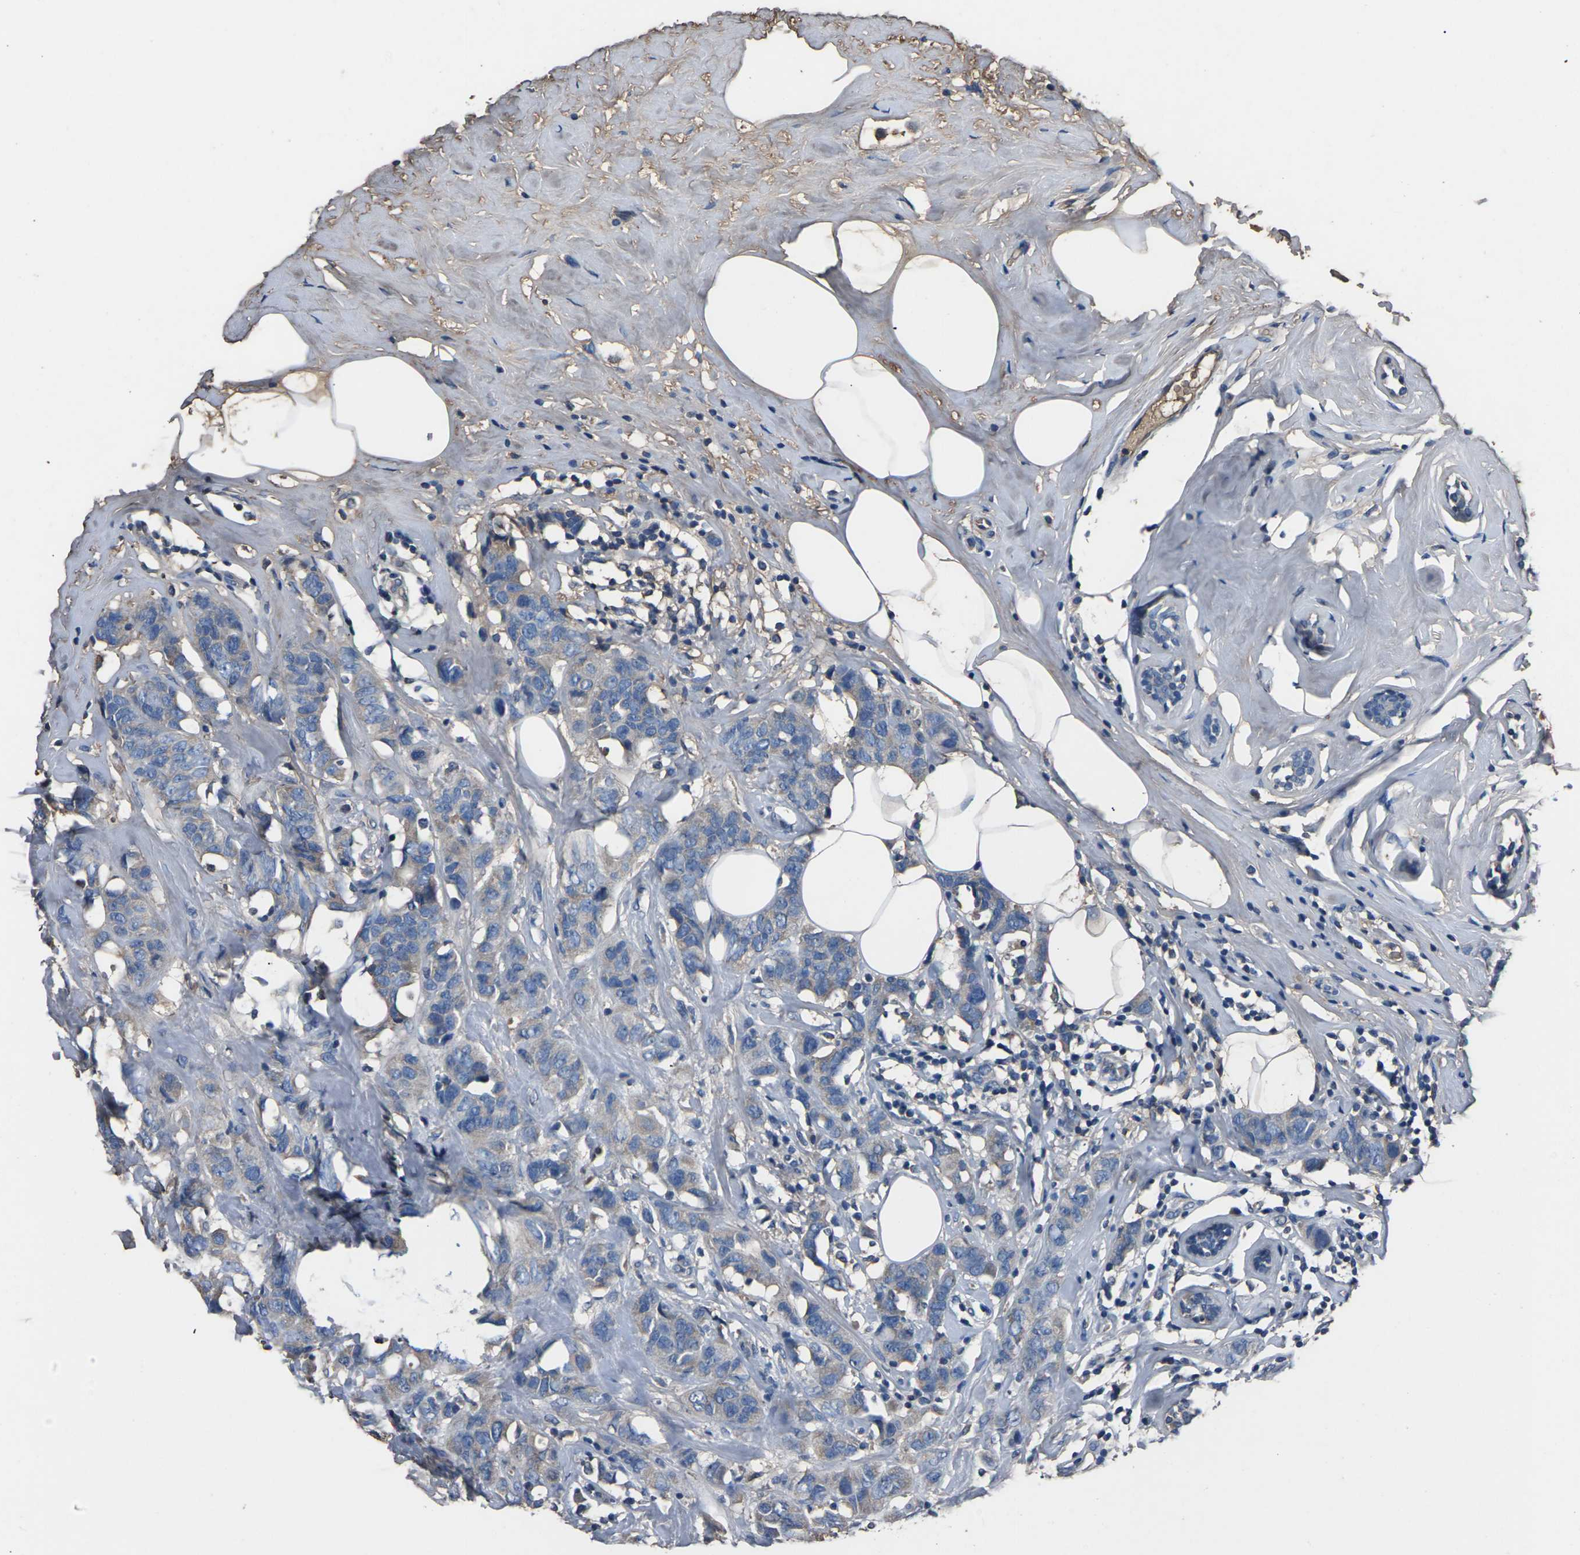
{"staining": {"intensity": "weak", "quantity": ">75%", "location": "cytoplasmic/membranous"}, "tissue": "breast cancer", "cell_type": "Tumor cells", "image_type": "cancer", "snomed": [{"axis": "morphology", "description": "Normal tissue, NOS"}, {"axis": "morphology", "description": "Duct carcinoma"}, {"axis": "topography", "description": "Breast"}], "caption": "Immunohistochemistry (IHC) histopathology image of breast cancer stained for a protein (brown), which displays low levels of weak cytoplasmic/membranous staining in approximately >75% of tumor cells.", "gene": "LEP", "patient": {"sex": "female", "age": 50}}